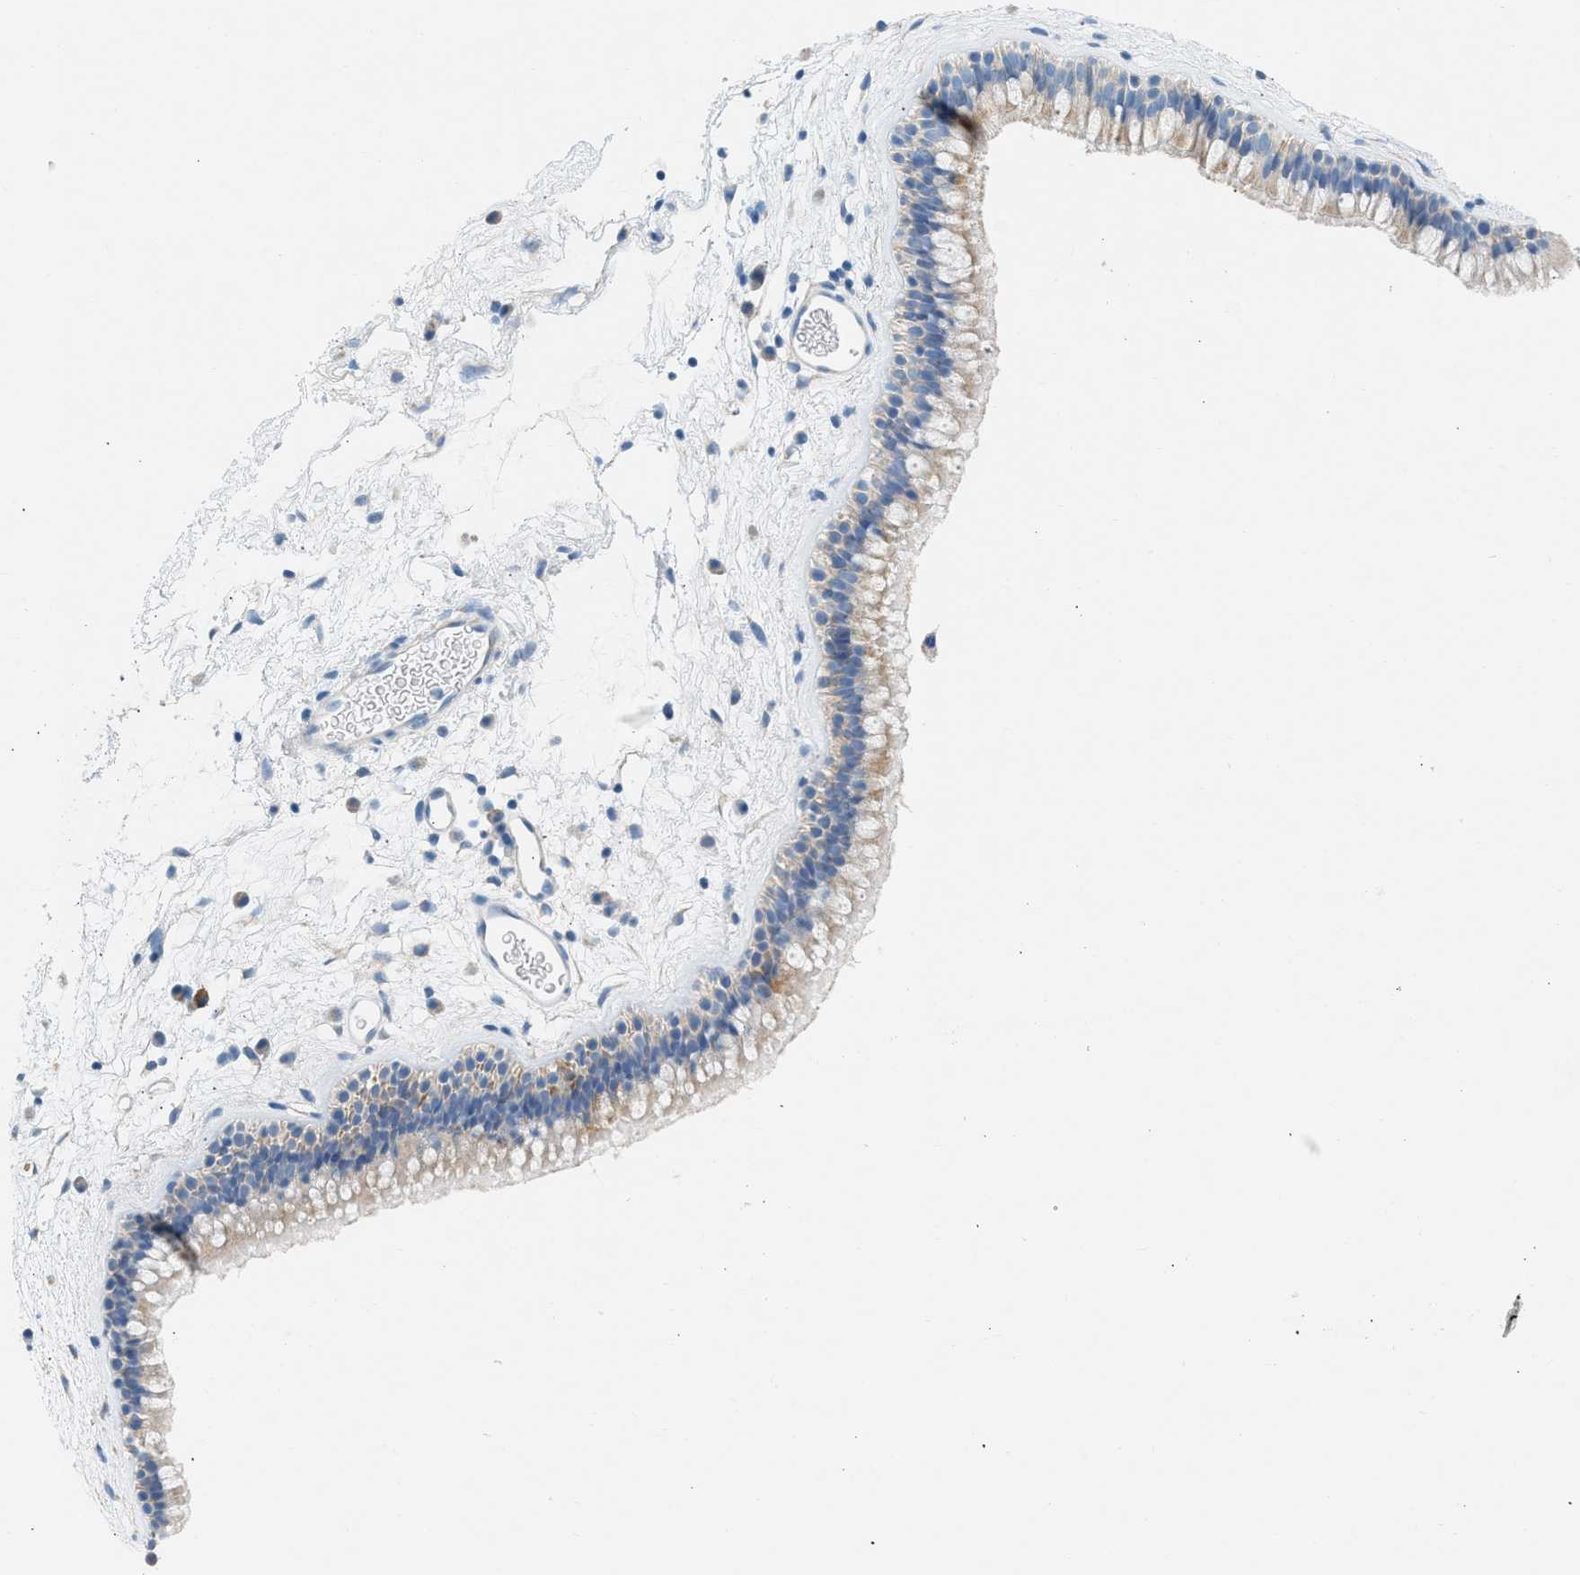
{"staining": {"intensity": "weak", "quantity": "25%-75%", "location": "cytoplasmic/membranous"}, "tissue": "nasopharynx", "cell_type": "Respiratory epithelial cells", "image_type": "normal", "snomed": [{"axis": "morphology", "description": "Normal tissue, NOS"}, {"axis": "morphology", "description": "Inflammation, NOS"}, {"axis": "topography", "description": "Nasopharynx"}], "caption": "Immunohistochemical staining of unremarkable human nasopharynx exhibits weak cytoplasmic/membranous protein staining in about 25%-75% of respiratory epithelial cells. (DAB (3,3'-diaminobenzidine) IHC with brightfield microscopy, high magnification).", "gene": "NDUFS8", "patient": {"sex": "male", "age": 48}}